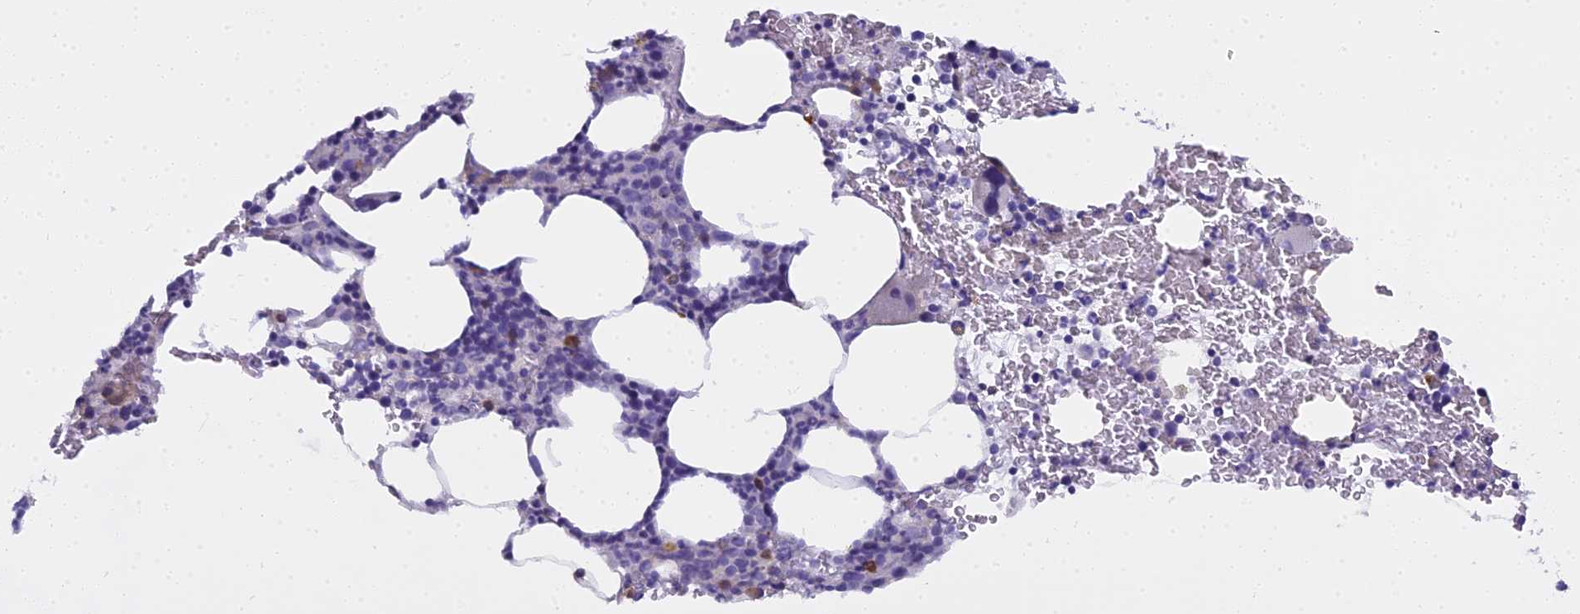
{"staining": {"intensity": "moderate", "quantity": "<25%", "location": "cytoplasmic/membranous"}, "tissue": "bone marrow", "cell_type": "Hematopoietic cells", "image_type": "normal", "snomed": [{"axis": "morphology", "description": "Normal tissue, NOS"}, {"axis": "topography", "description": "Bone marrow"}], "caption": "High-power microscopy captured an immunohistochemistry (IHC) image of unremarkable bone marrow, revealing moderate cytoplasmic/membranous staining in about <25% of hematopoietic cells.", "gene": "BLNK", "patient": {"sex": "male", "age": 62}}